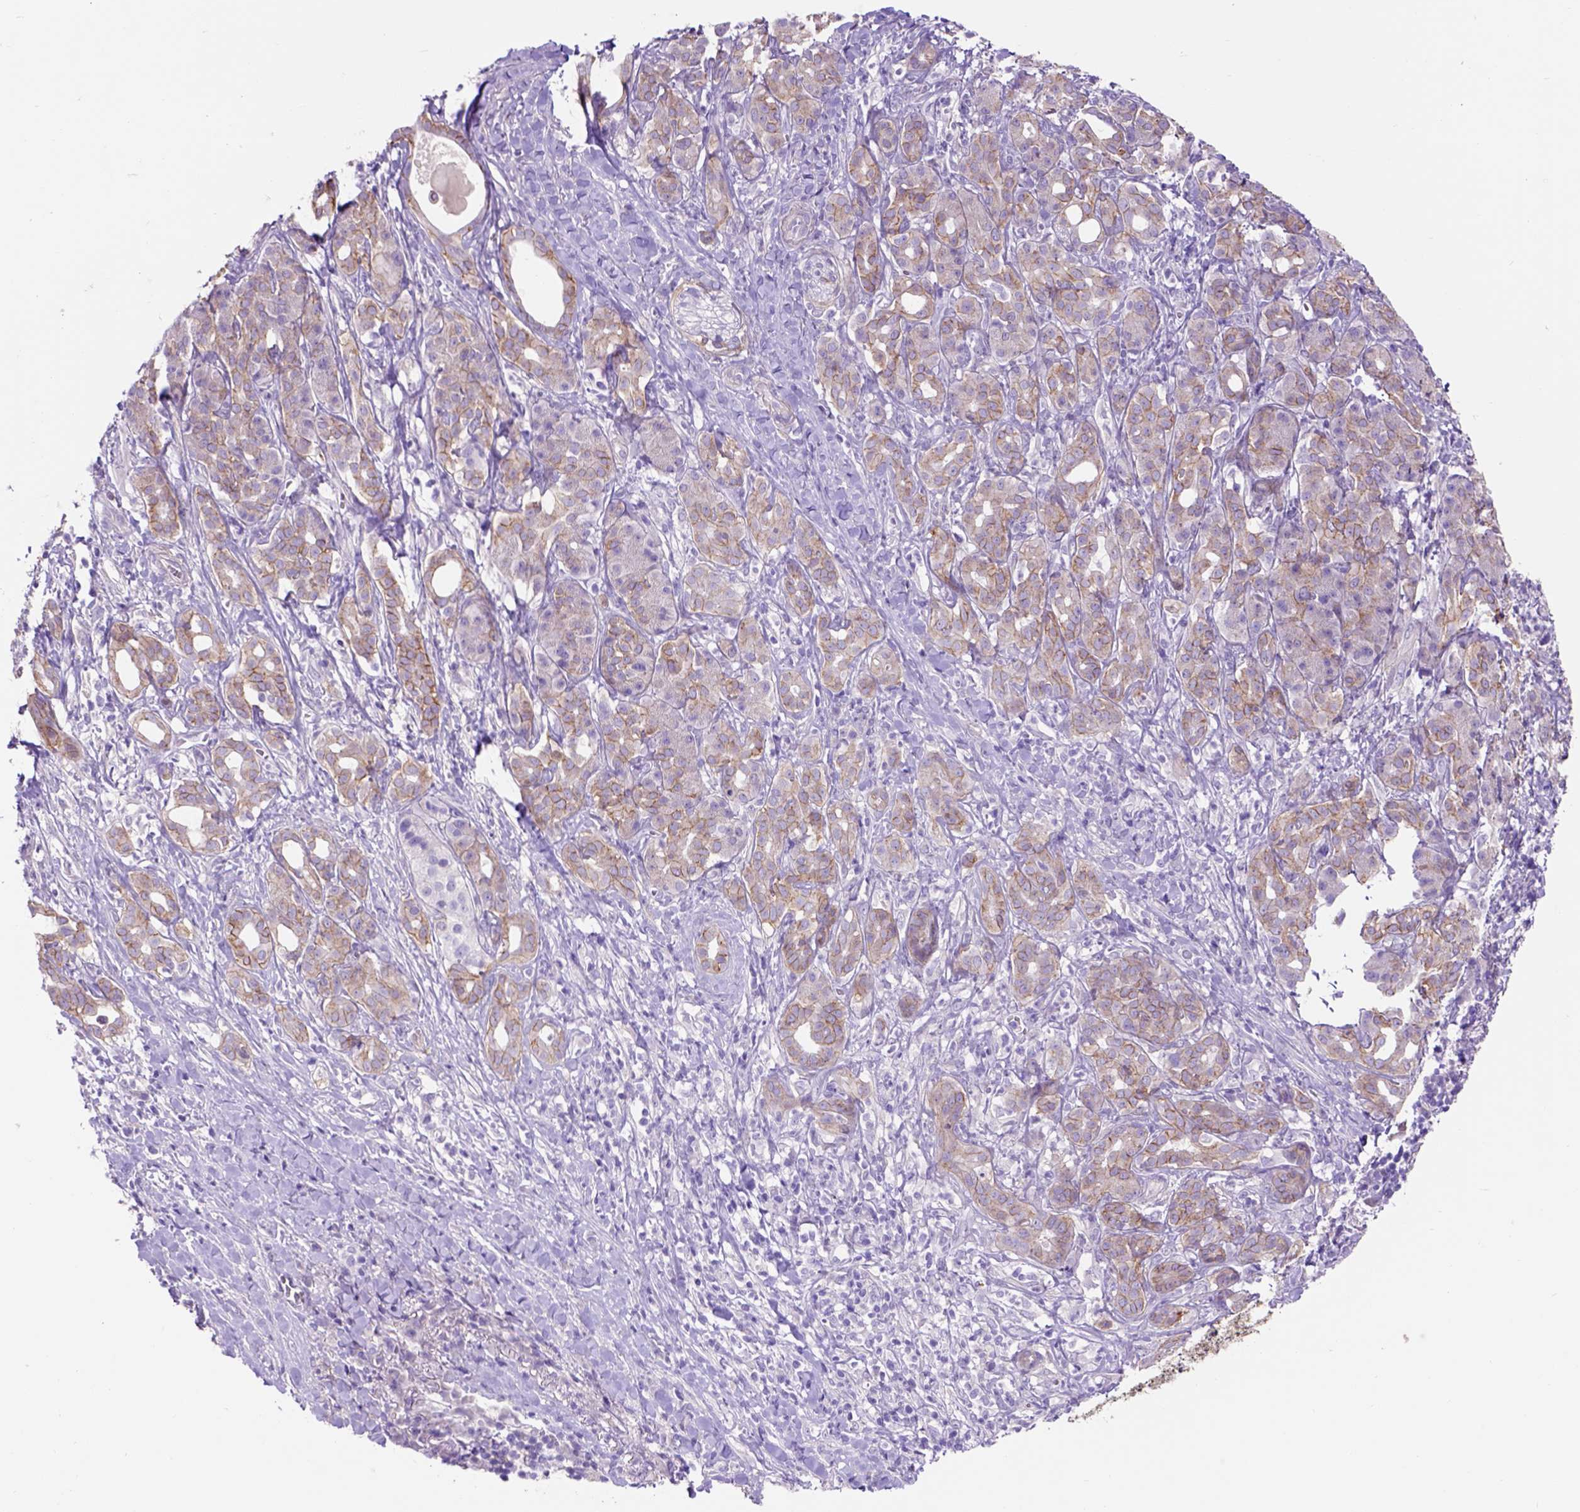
{"staining": {"intensity": "weak", "quantity": ">75%", "location": "cytoplasmic/membranous"}, "tissue": "pancreatic cancer", "cell_type": "Tumor cells", "image_type": "cancer", "snomed": [{"axis": "morphology", "description": "Adenocarcinoma, NOS"}, {"axis": "topography", "description": "Pancreas"}], "caption": "Tumor cells exhibit weak cytoplasmic/membranous positivity in approximately >75% of cells in adenocarcinoma (pancreatic).", "gene": "EGFR", "patient": {"sex": "male", "age": 61}}